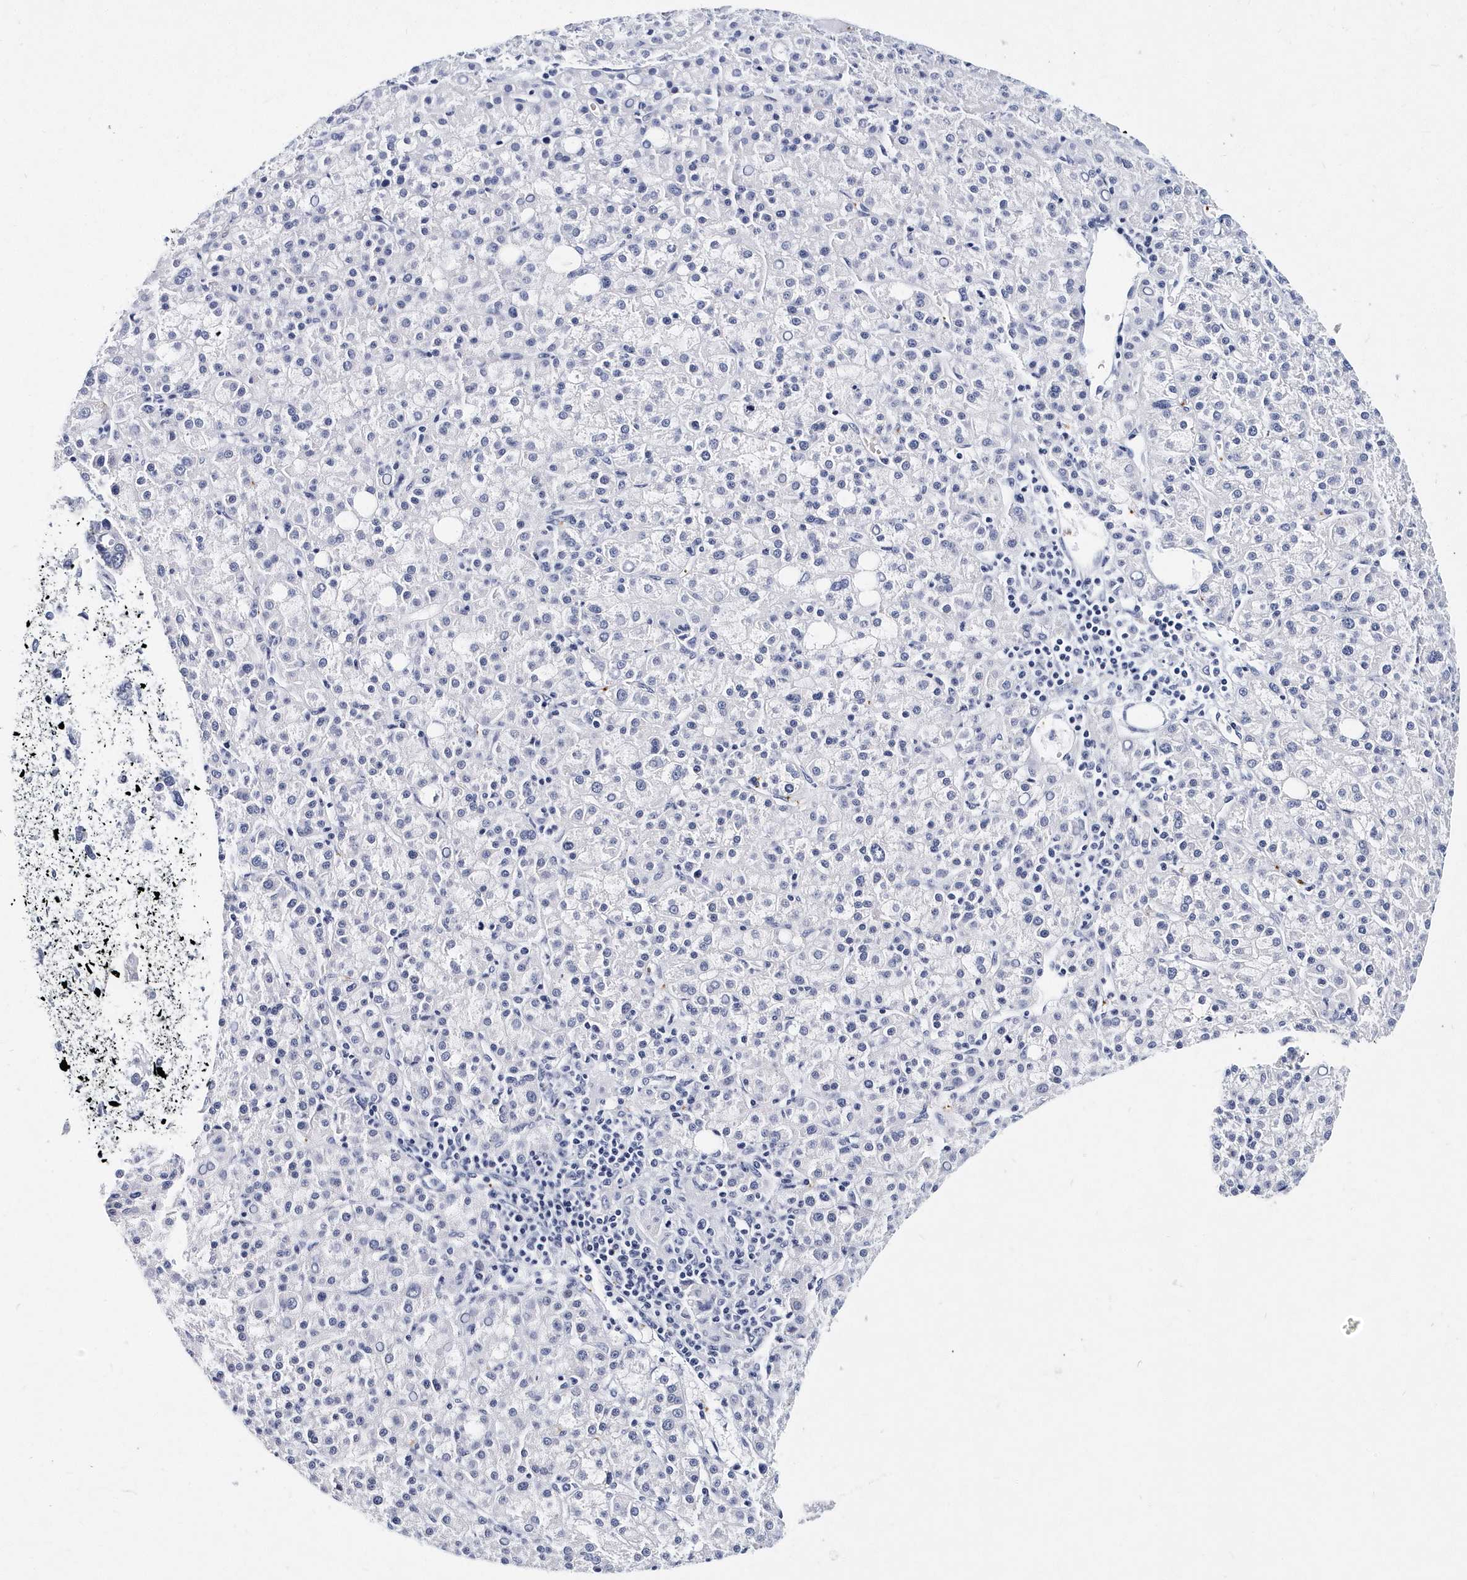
{"staining": {"intensity": "negative", "quantity": "none", "location": "none"}, "tissue": "liver cancer", "cell_type": "Tumor cells", "image_type": "cancer", "snomed": [{"axis": "morphology", "description": "Carcinoma, Hepatocellular, NOS"}, {"axis": "topography", "description": "Liver"}], "caption": "Histopathology image shows no protein positivity in tumor cells of liver cancer tissue.", "gene": "ITGA2B", "patient": {"sex": "female", "age": 58}}